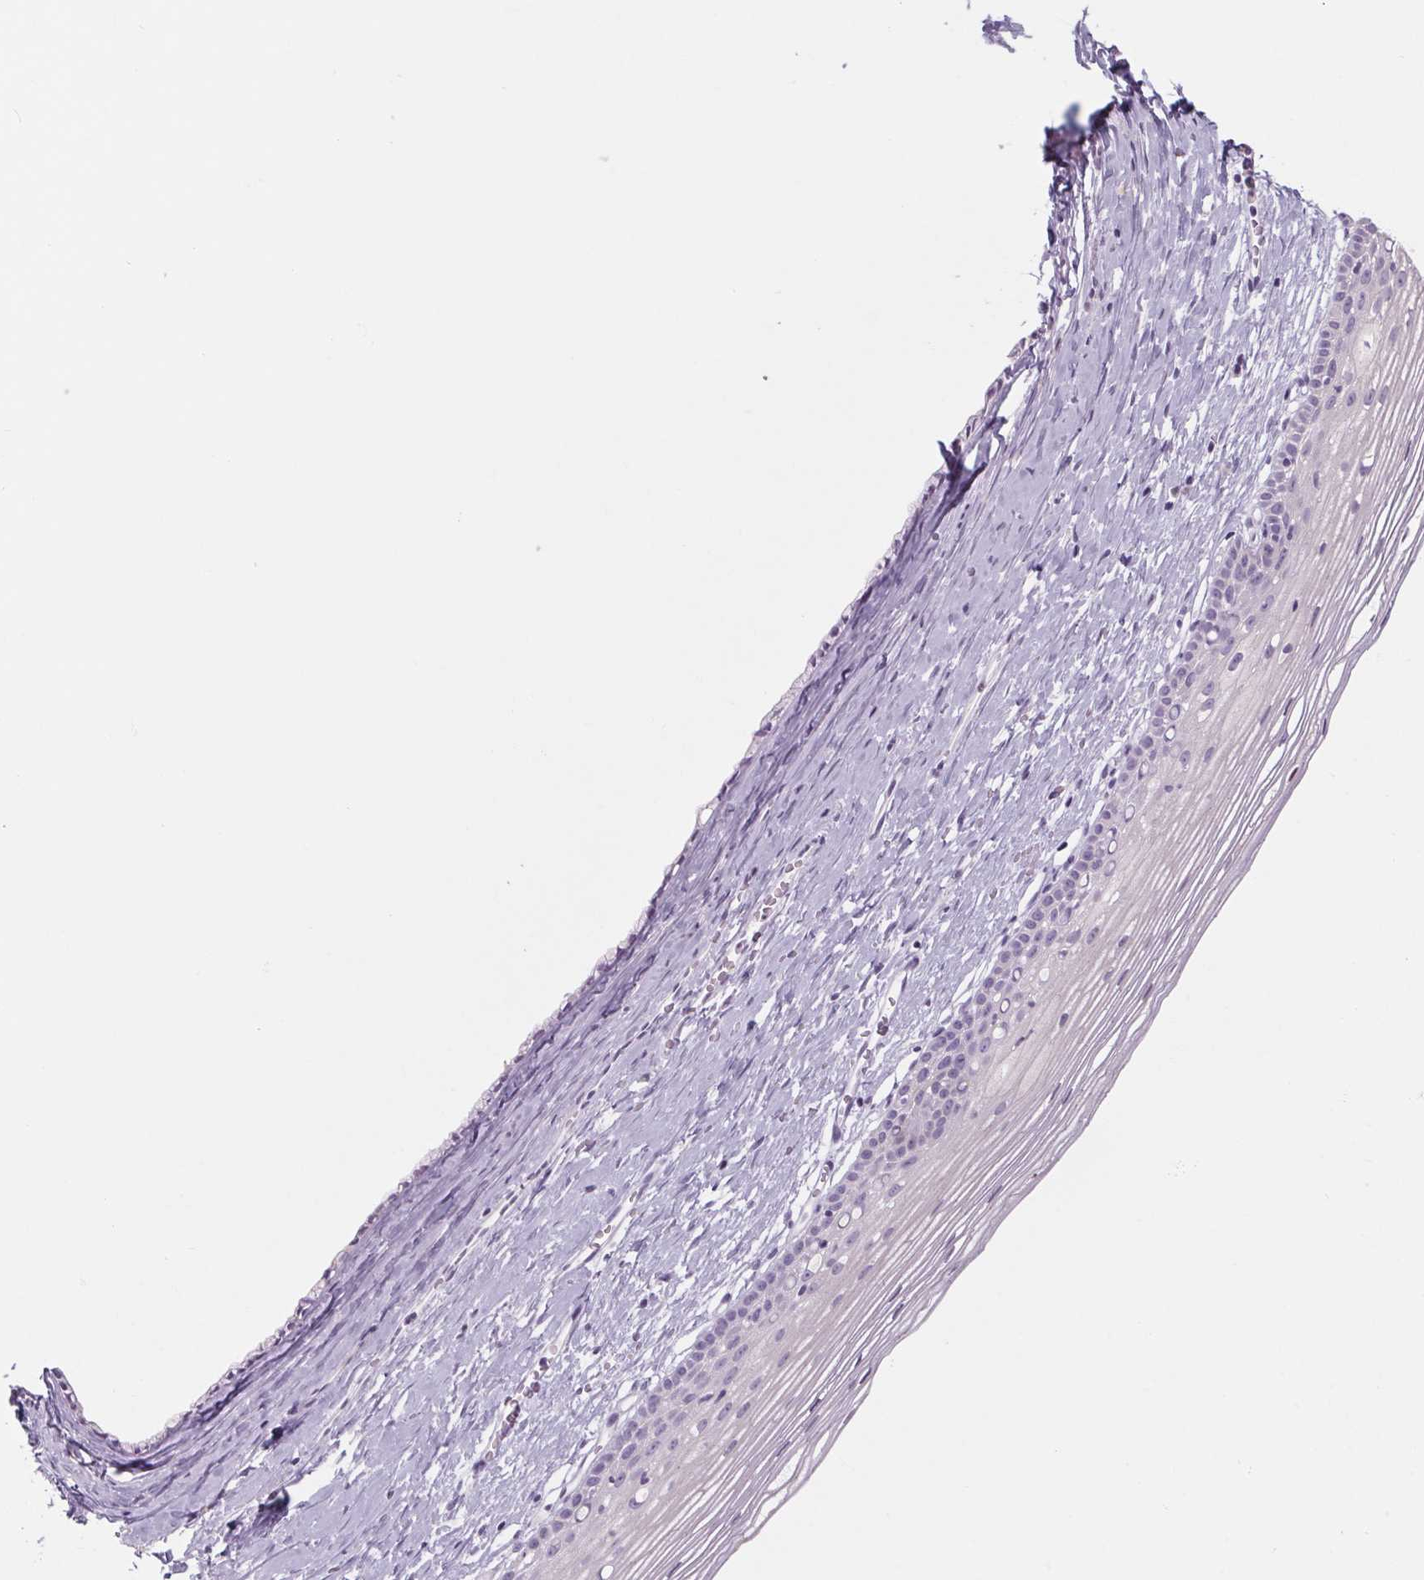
{"staining": {"intensity": "negative", "quantity": "none", "location": "none"}, "tissue": "cervix", "cell_type": "Glandular cells", "image_type": "normal", "snomed": [{"axis": "morphology", "description": "Normal tissue, NOS"}, {"axis": "topography", "description": "Cervix"}], "caption": "Cervix stained for a protein using immunohistochemistry shows no expression glandular cells.", "gene": "RPTN", "patient": {"sex": "female", "age": 40}}